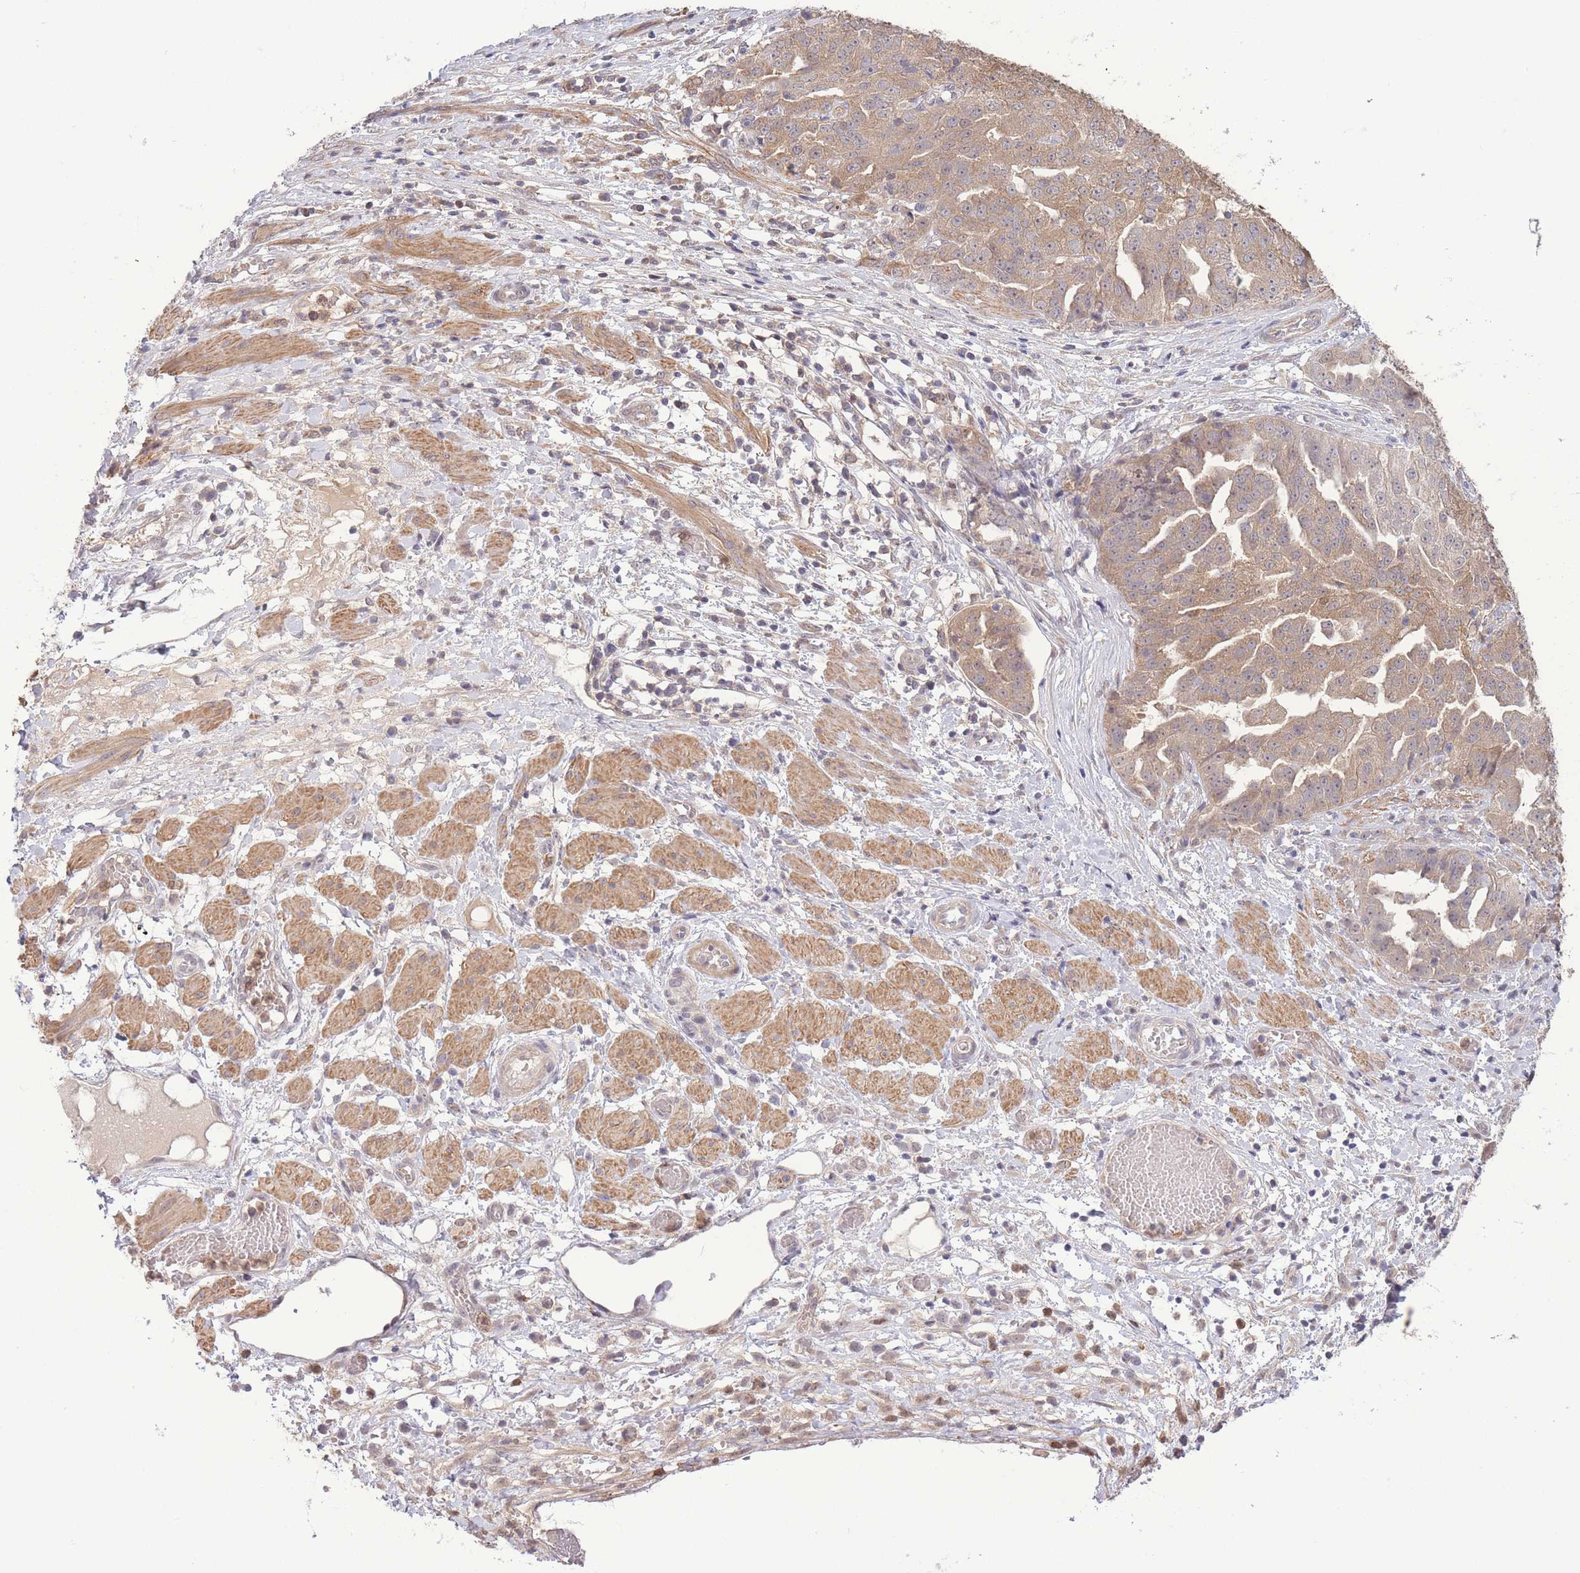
{"staining": {"intensity": "weak", "quantity": ">75%", "location": "cytoplasmic/membranous"}, "tissue": "ovarian cancer", "cell_type": "Tumor cells", "image_type": "cancer", "snomed": [{"axis": "morphology", "description": "Cystadenocarcinoma, serous, NOS"}, {"axis": "topography", "description": "Ovary"}], "caption": "A high-resolution histopathology image shows IHC staining of ovarian serous cystadenocarcinoma, which demonstrates weak cytoplasmic/membranous expression in approximately >75% of tumor cells.", "gene": "ZNF304", "patient": {"sex": "female", "age": 58}}